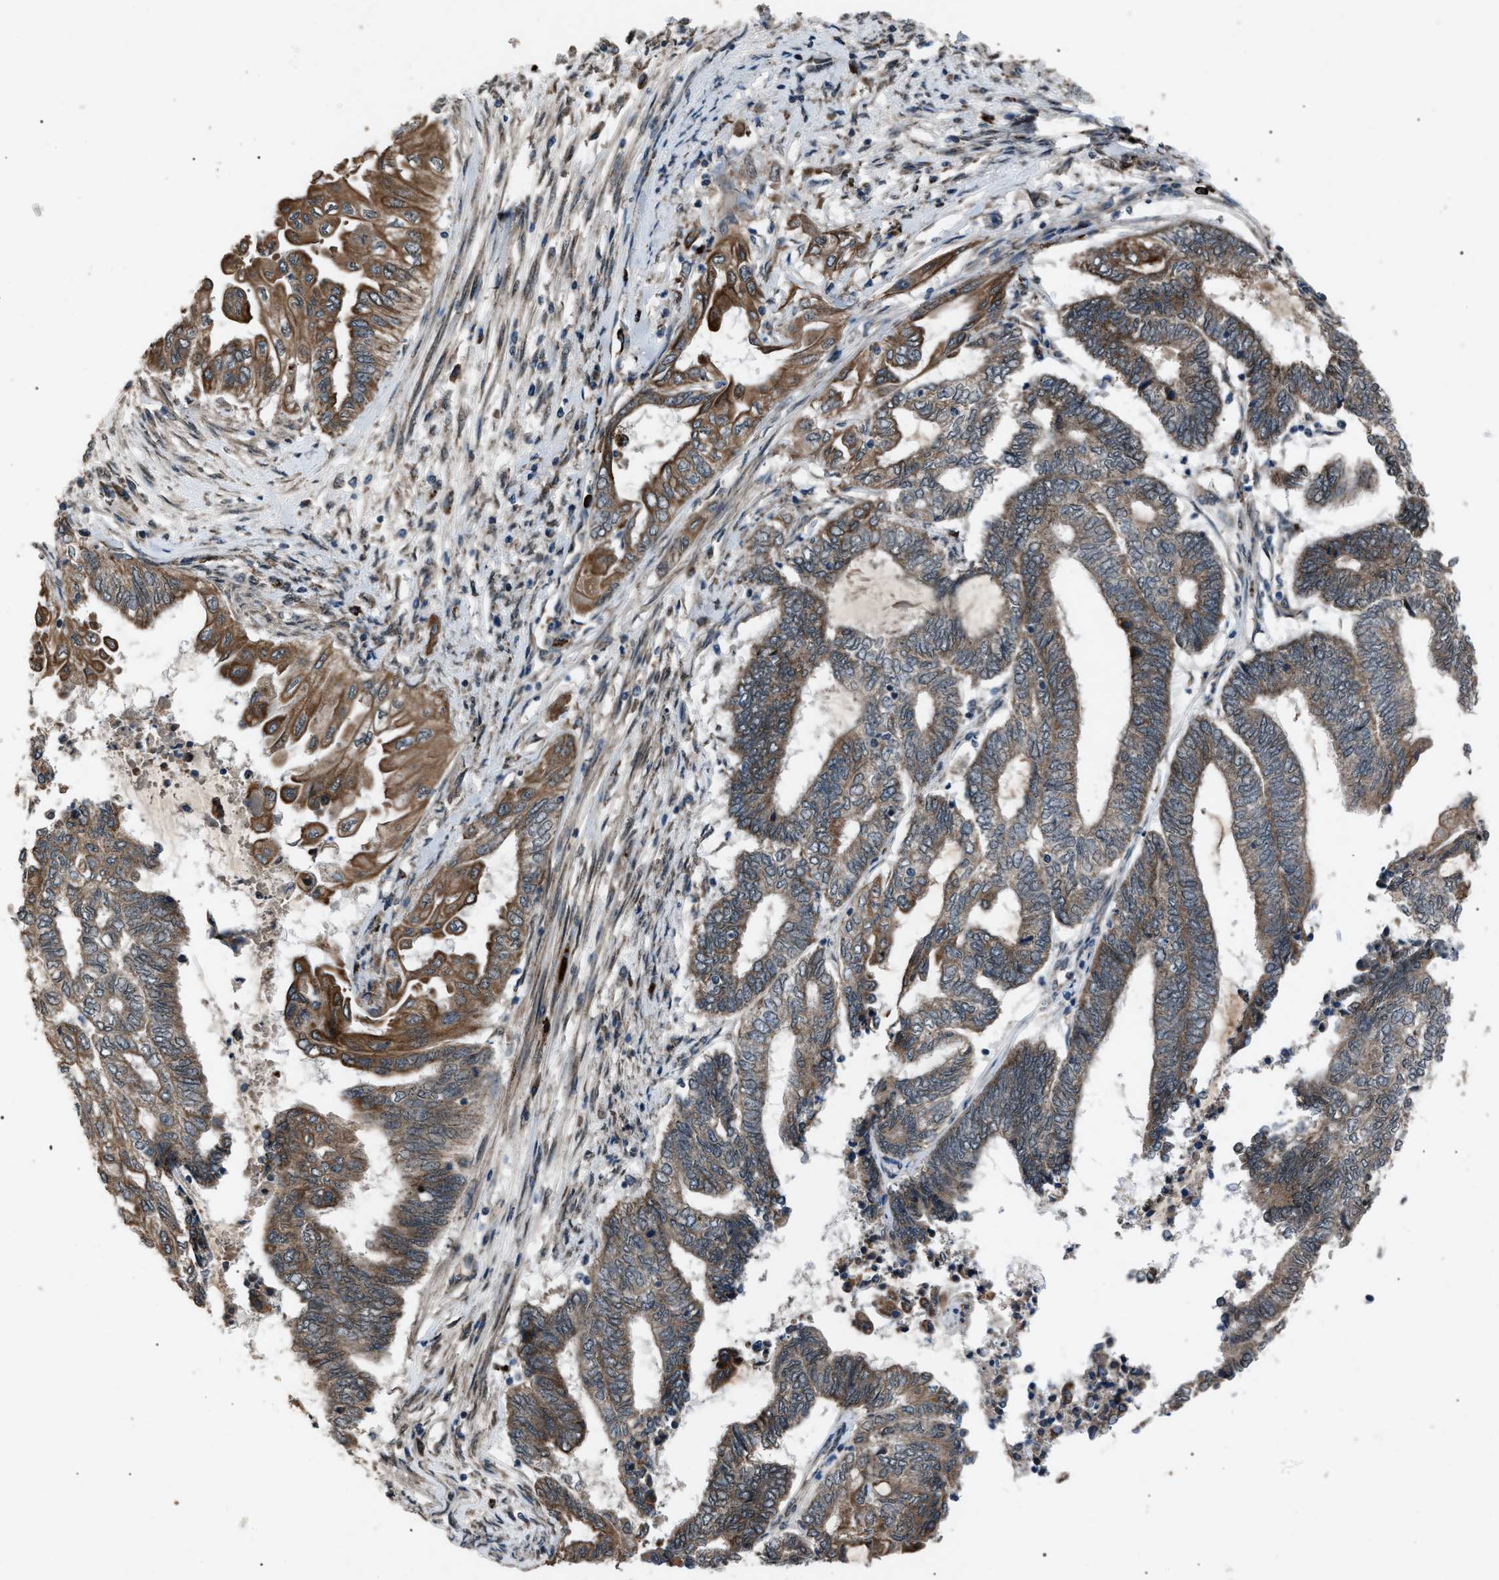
{"staining": {"intensity": "moderate", "quantity": ">75%", "location": "cytoplasmic/membranous"}, "tissue": "endometrial cancer", "cell_type": "Tumor cells", "image_type": "cancer", "snomed": [{"axis": "morphology", "description": "Adenocarcinoma, NOS"}, {"axis": "topography", "description": "Uterus"}, {"axis": "topography", "description": "Endometrium"}], "caption": "IHC of endometrial cancer (adenocarcinoma) exhibits medium levels of moderate cytoplasmic/membranous staining in about >75% of tumor cells. (DAB = brown stain, brightfield microscopy at high magnification).", "gene": "ZFAND2A", "patient": {"sex": "female", "age": 70}}